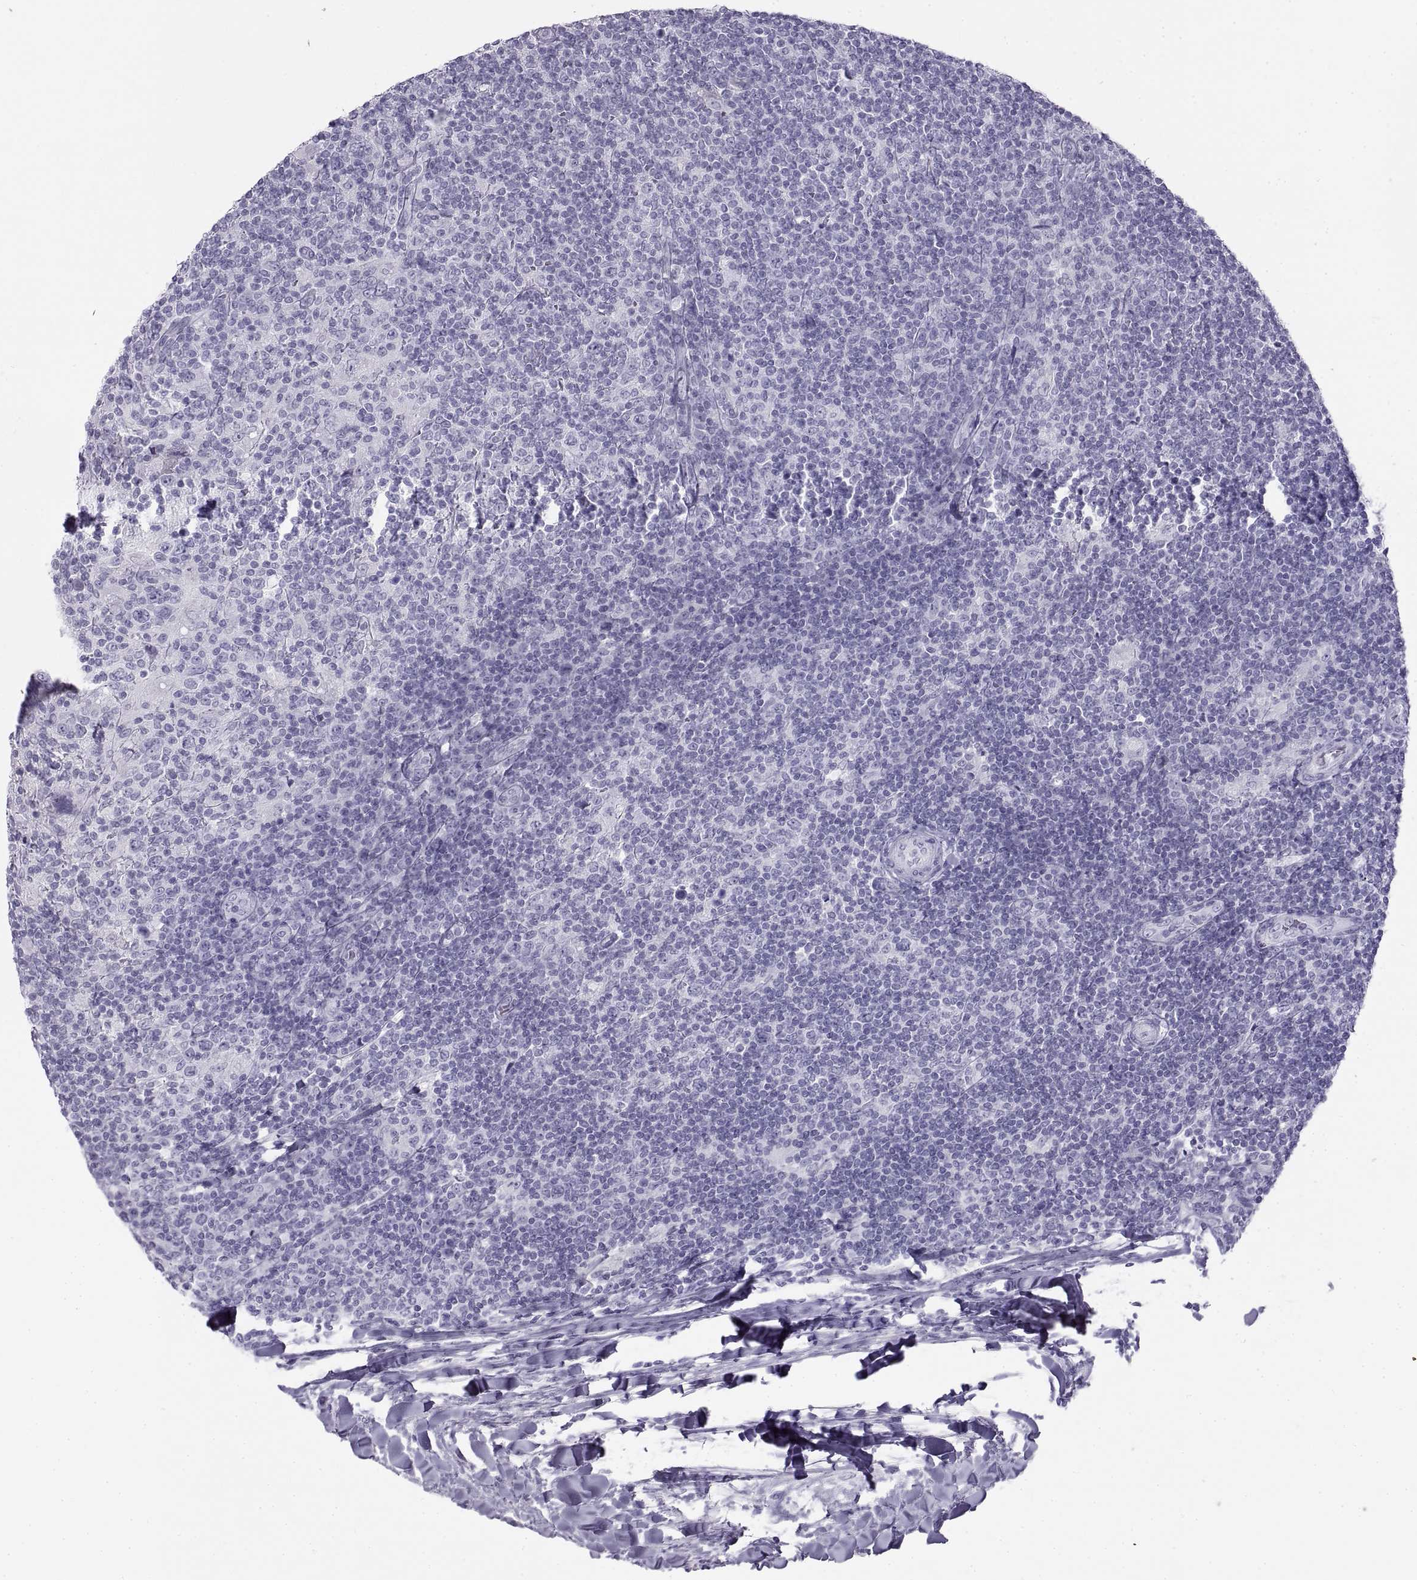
{"staining": {"intensity": "negative", "quantity": "none", "location": "none"}, "tissue": "lymphoma", "cell_type": "Tumor cells", "image_type": "cancer", "snomed": [{"axis": "morphology", "description": "Hodgkin's disease, NOS"}, {"axis": "topography", "description": "Lymph node"}], "caption": "Lymphoma was stained to show a protein in brown. There is no significant staining in tumor cells.", "gene": "SEMG1", "patient": {"sex": "male", "age": 40}}